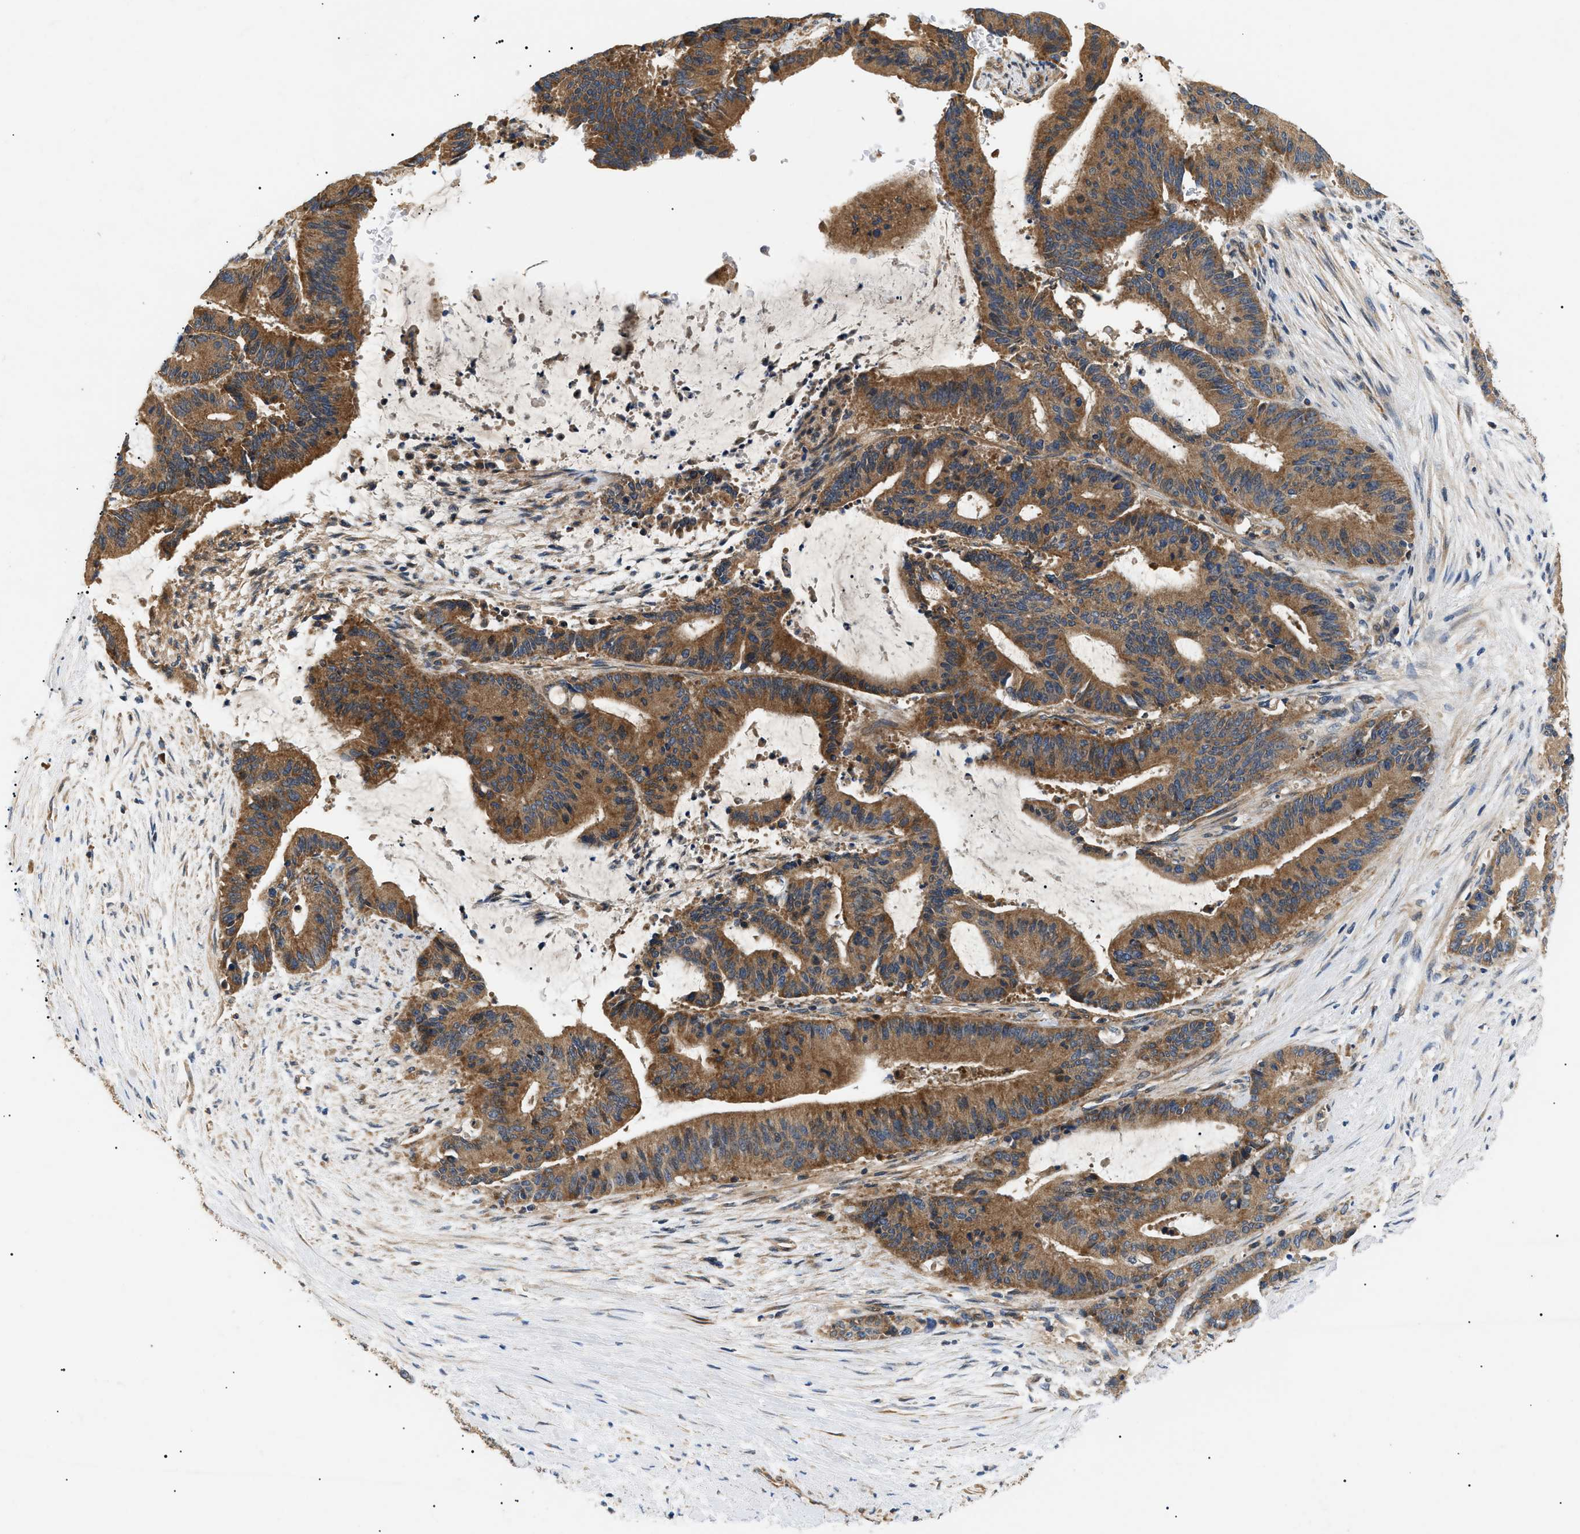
{"staining": {"intensity": "strong", "quantity": ">75%", "location": "cytoplasmic/membranous"}, "tissue": "liver cancer", "cell_type": "Tumor cells", "image_type": "cancer", "snomed": [{"axis": "morphology", "description": "Cholangiocarcinoma"}, {"axis": "topography", "description": "Liver"}], "caption": "Brown immunohistochemical staining in liver cholangiocarcinoma displays strong cytoplasmic/membranous staining in about >75% of tumor cells.", "gene": "PPM1B", "patient": {"sex": "female", "age": 73}}